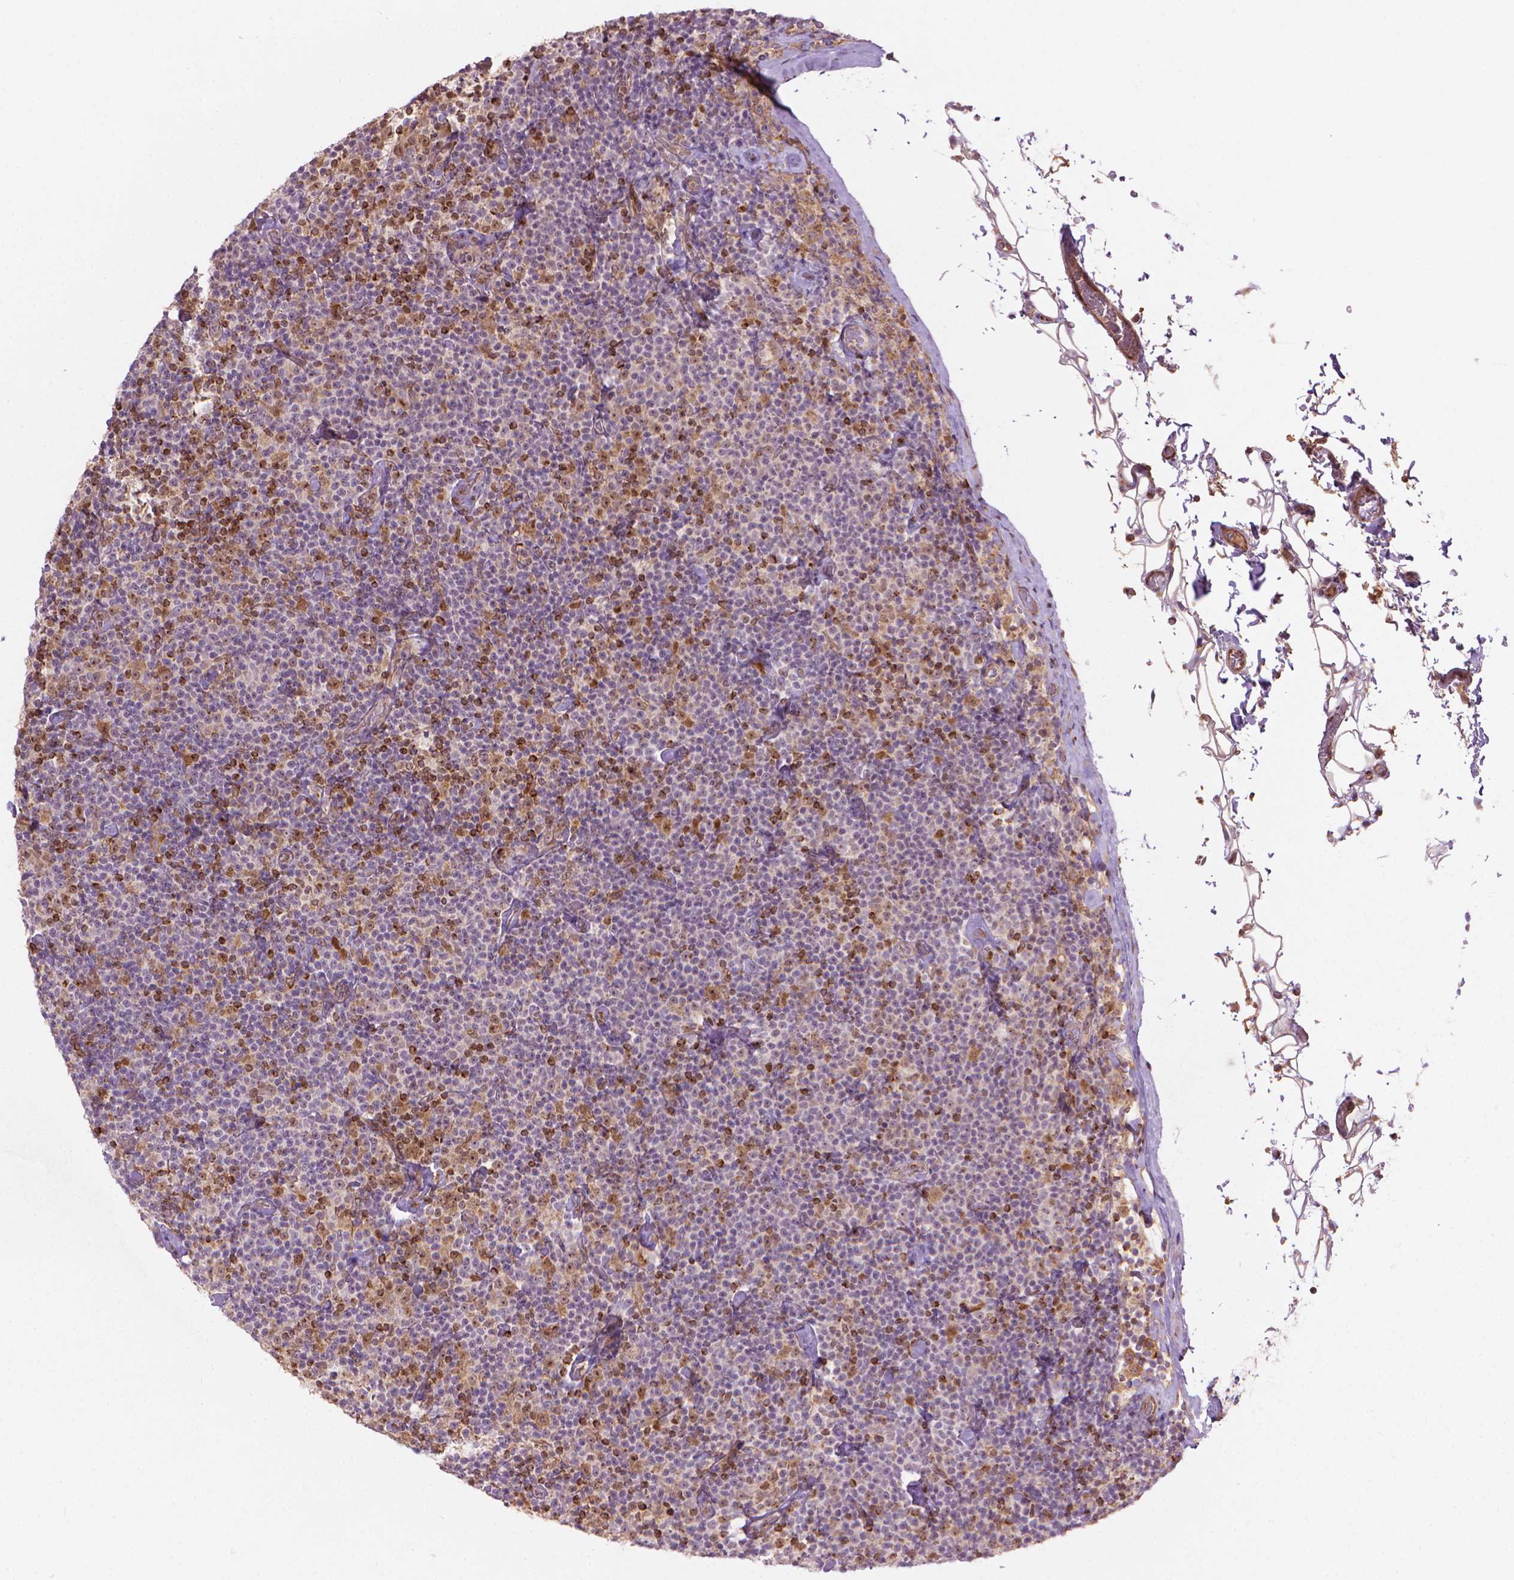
{"staining": {"intensity": "moderate", "quantity": "<25%", "location": "cytoplasmic/membranous,nuclear"}, "tissue": "lymphoma", "cell_type": "Tumor cells", "image_type": "cancer", "snomed": [{"axis": "morphology", "description": "Malignant lymphoma, non-Hodgkin's type, Low grade"}, {"axis": "topography", "description": "Lymph node"}], "caption": "Human lymphoma stained with a protein marker exhibits moderate staining in tumor cells.", "gene": "SMC2", "patient": {"sex": "male", "age": 81}}